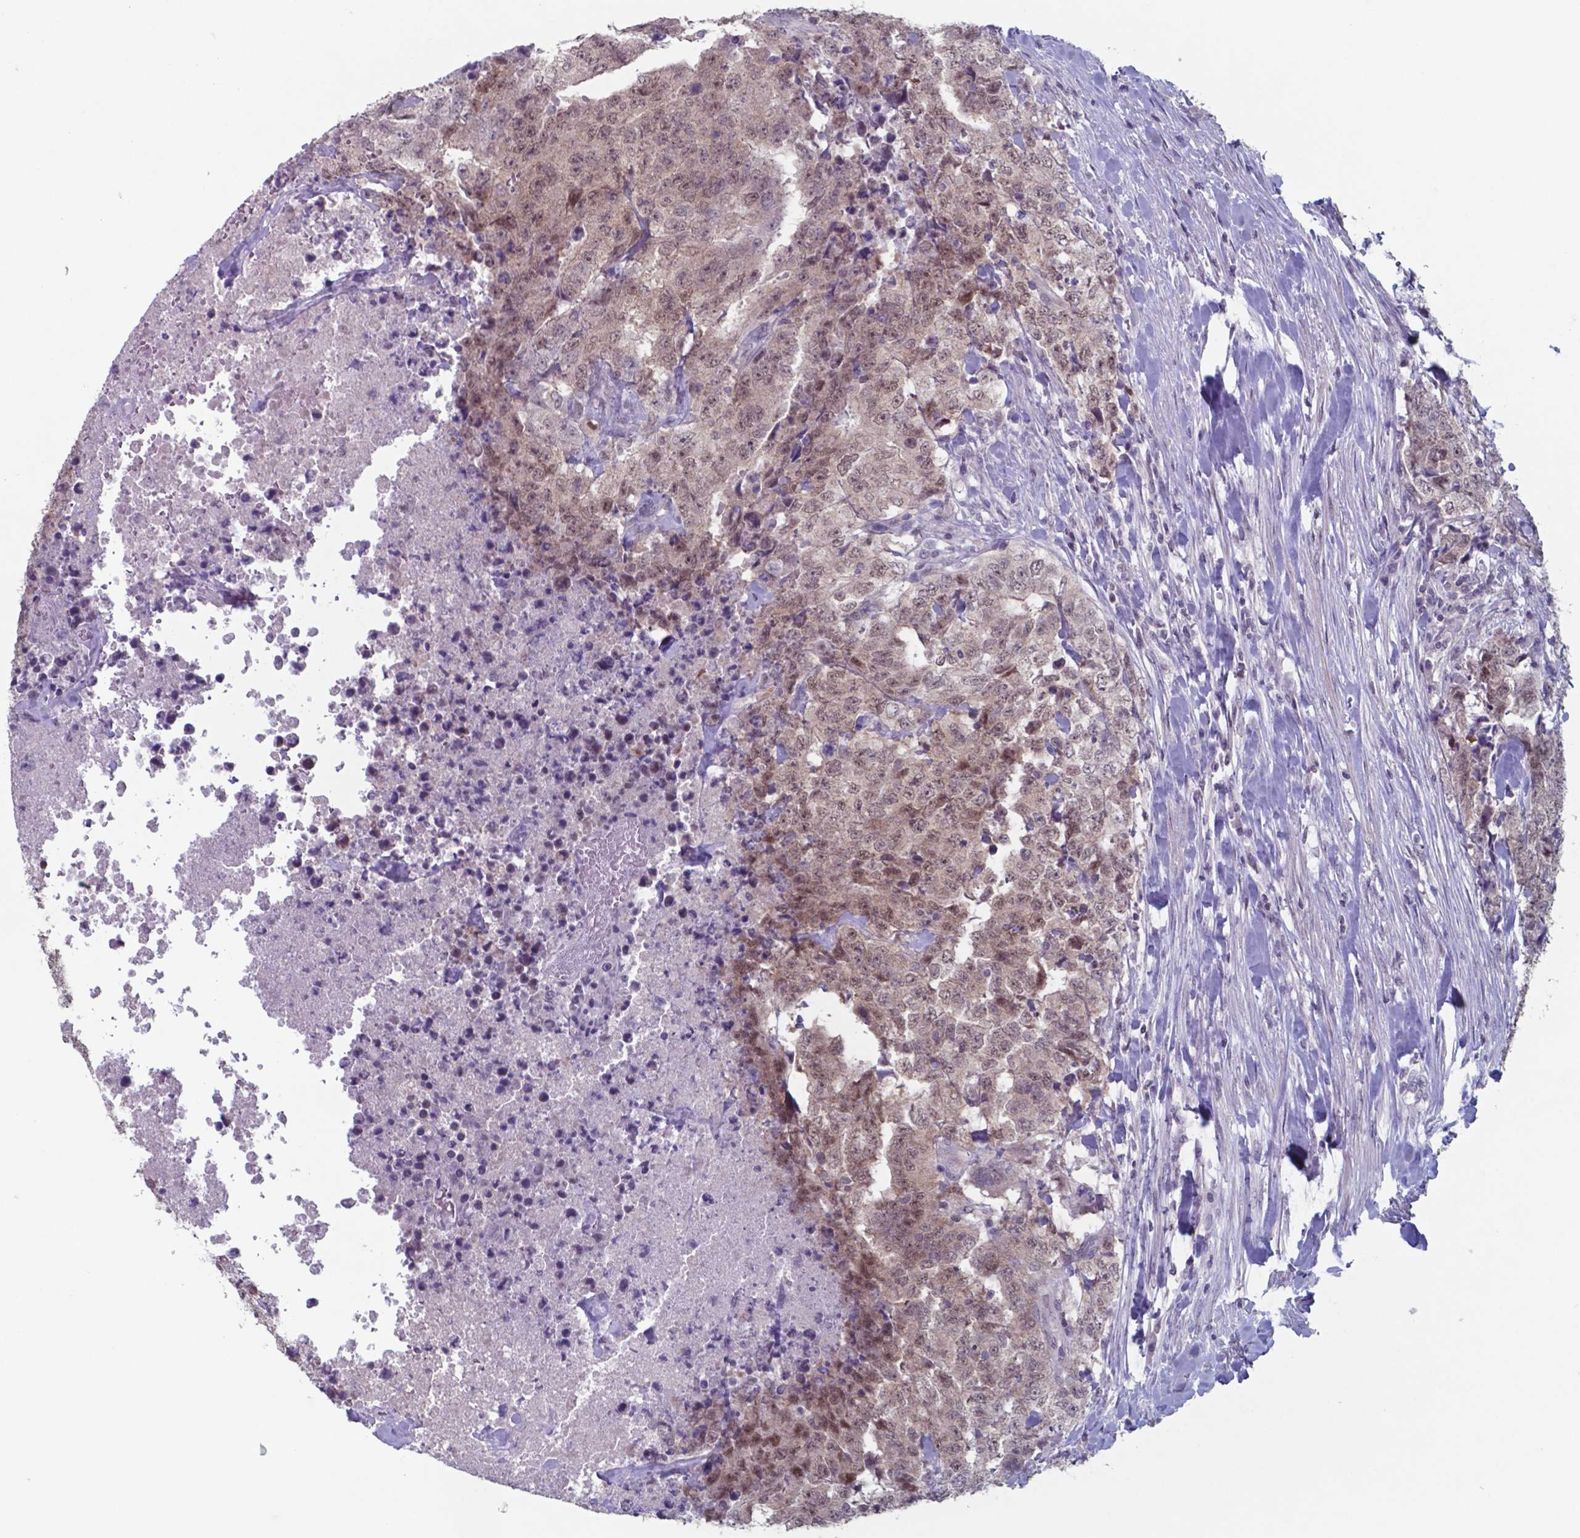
{"staining": {"intensity": "weak", "quantity": "25%-75%", "location": "nuclear"}, "tissue": "testis cancer", "cell_type": "Tumor cells", "image_type": "cancer", "snomed": [{"axis": "morphology", "description": "Carcinoma, Embryonal, NOS"}, {"axis": "topography", "description": "Testis"}], "caption": "The immunohistochemical stain labels weak nuclear positivity in tumor cells of embryonal carcinoma (testis) tissue.", "gene": "TDP2", "patient": {"sex": "male", "age": 24}}